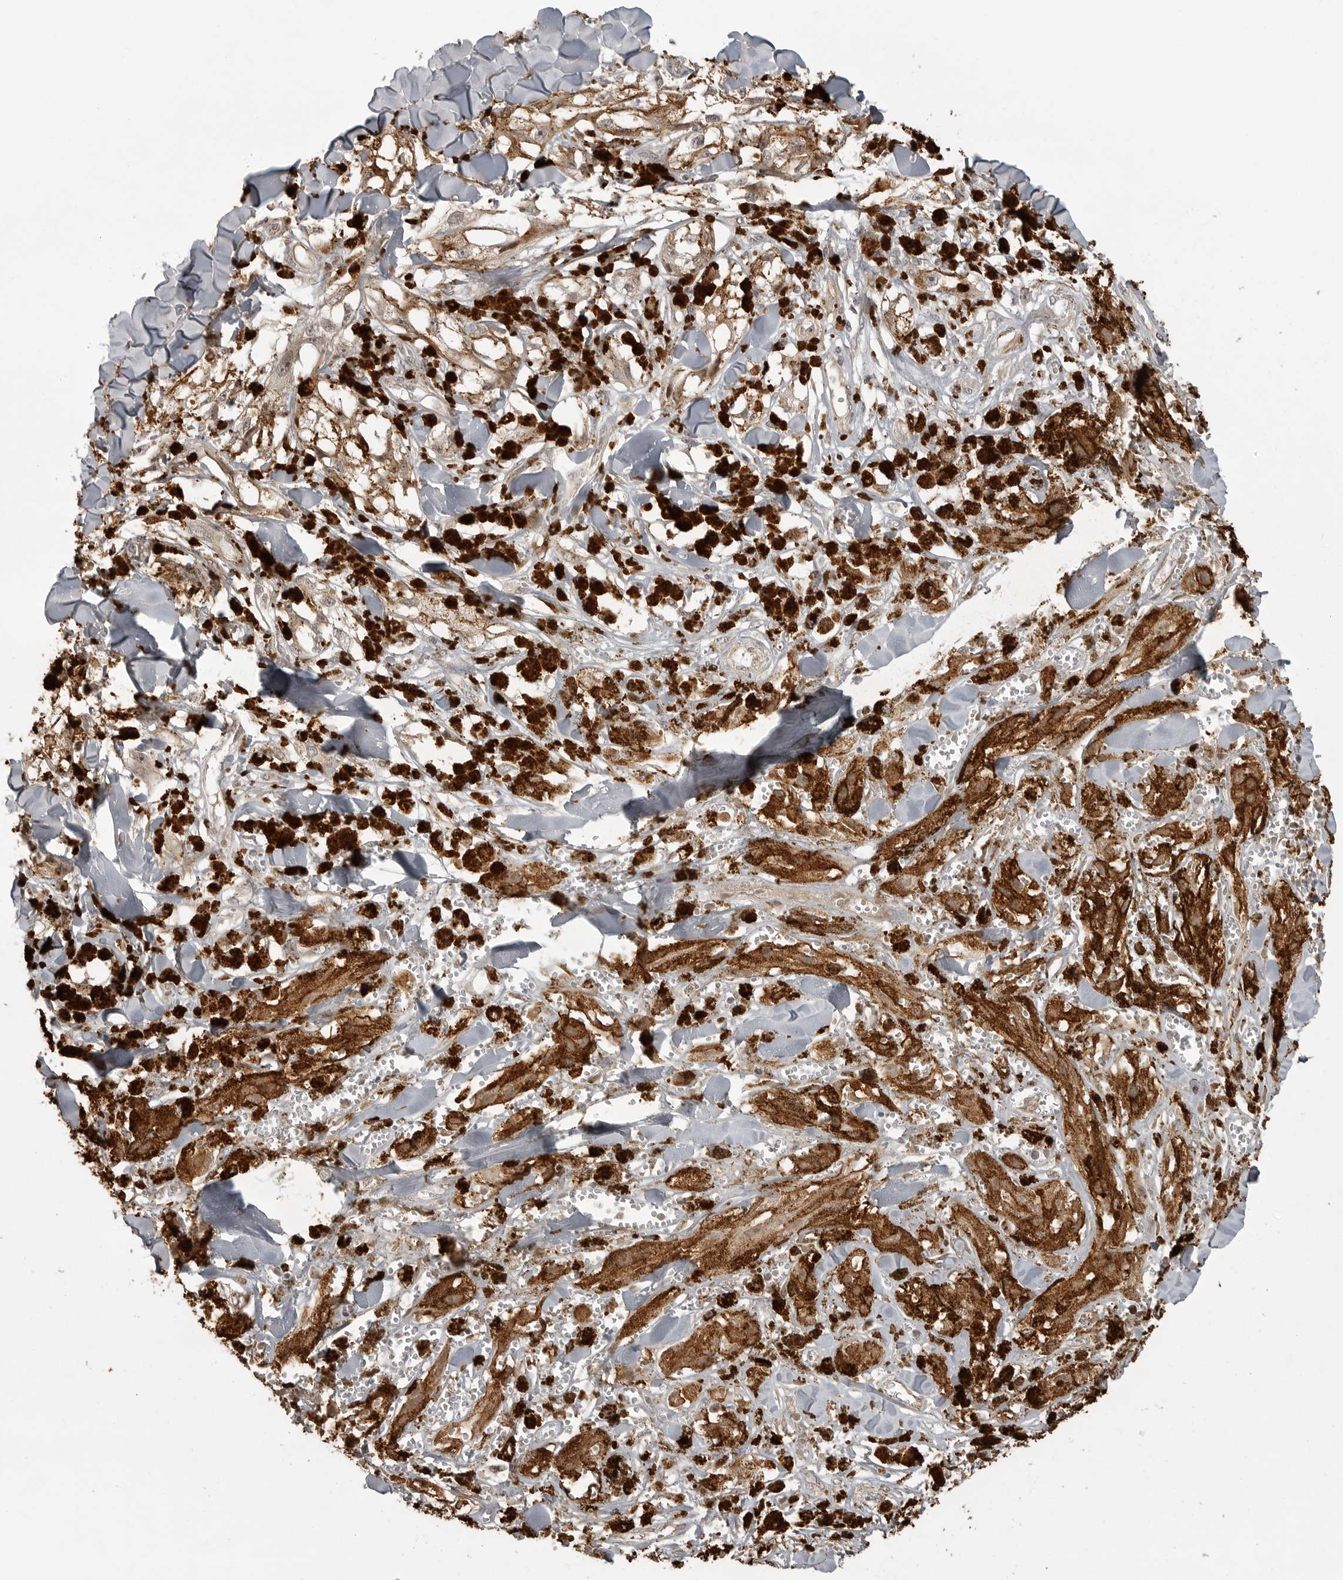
{"staining": {"intensity": "weak", "quantity": "25%-75%", "location": "cytoplasmic/membranous"}, "tissue": "melanoma", "cell_type": "Tumor cells", "image_type": "cancer", "snomed": [{"axis": "morphology", "description": "Malignant melanoma, NOS"}, {"axis": "topography", "description": "Skin"}], "caption": "Human malignant melanoma stained with a protein marker exhibits weak staining in tumor cells.", "gene": "SMG8", "patient": {"sex": "male", "age": 88}}